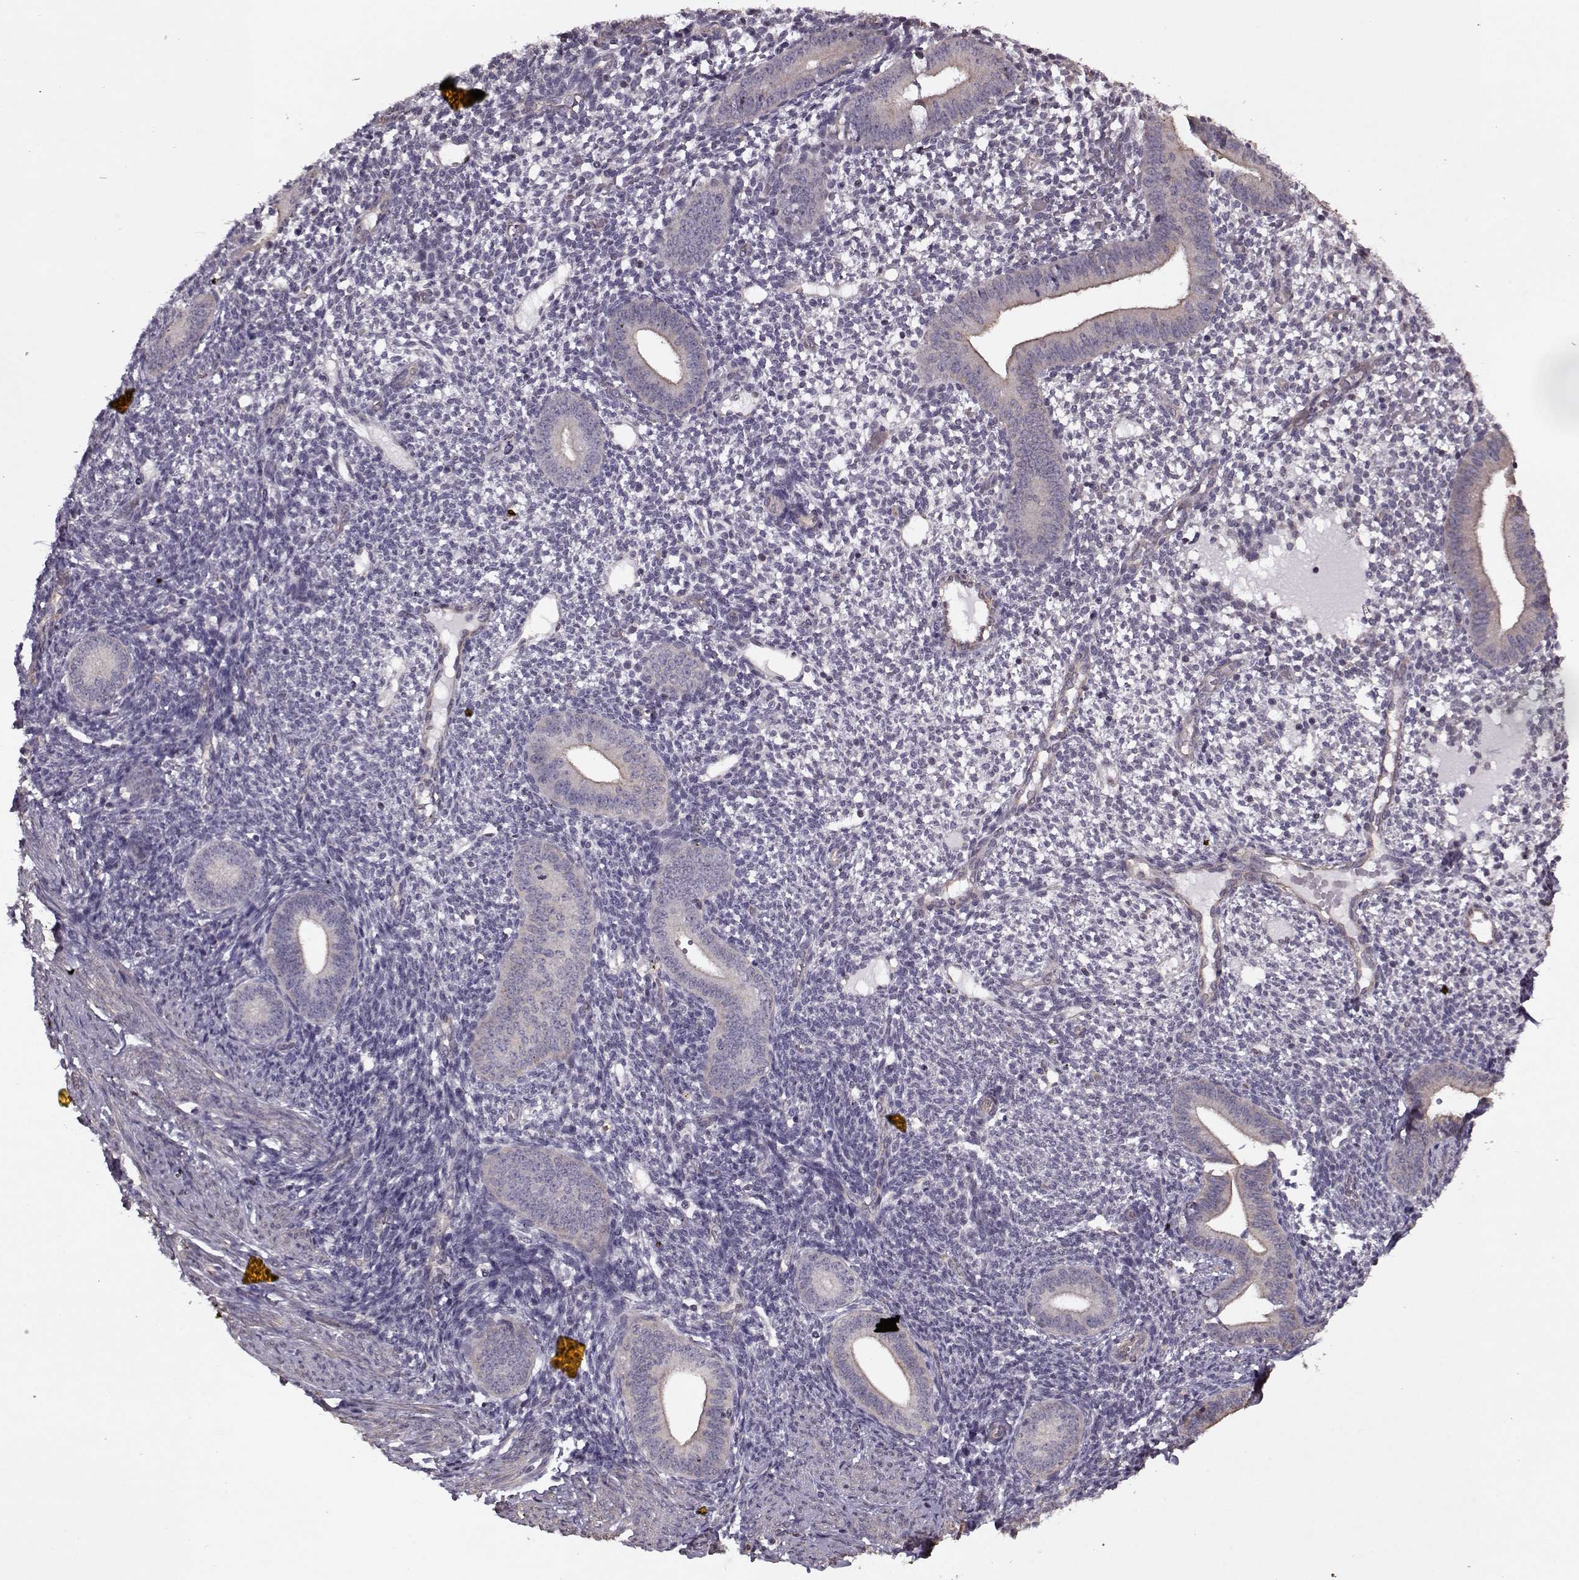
{"staining": {"intensity": "negative", "quantity": "none", "location": "none"}, "tissue": "endometrium", "cell_type": "Cells in endometrial stroma", "image_type": "normal", "snomed": [{"axis": "morphology", "description": "Normal tissue, NOS"}, {"axis": "topography", "description": "Endometrium"}], "caption": "Histopathology image shows no protein expression in cells in endometrial stroma of benign endometrium. Nuclei are stained in blue.", "gene": "KRT9", "patient": {"sex": "female", "age": 40}}